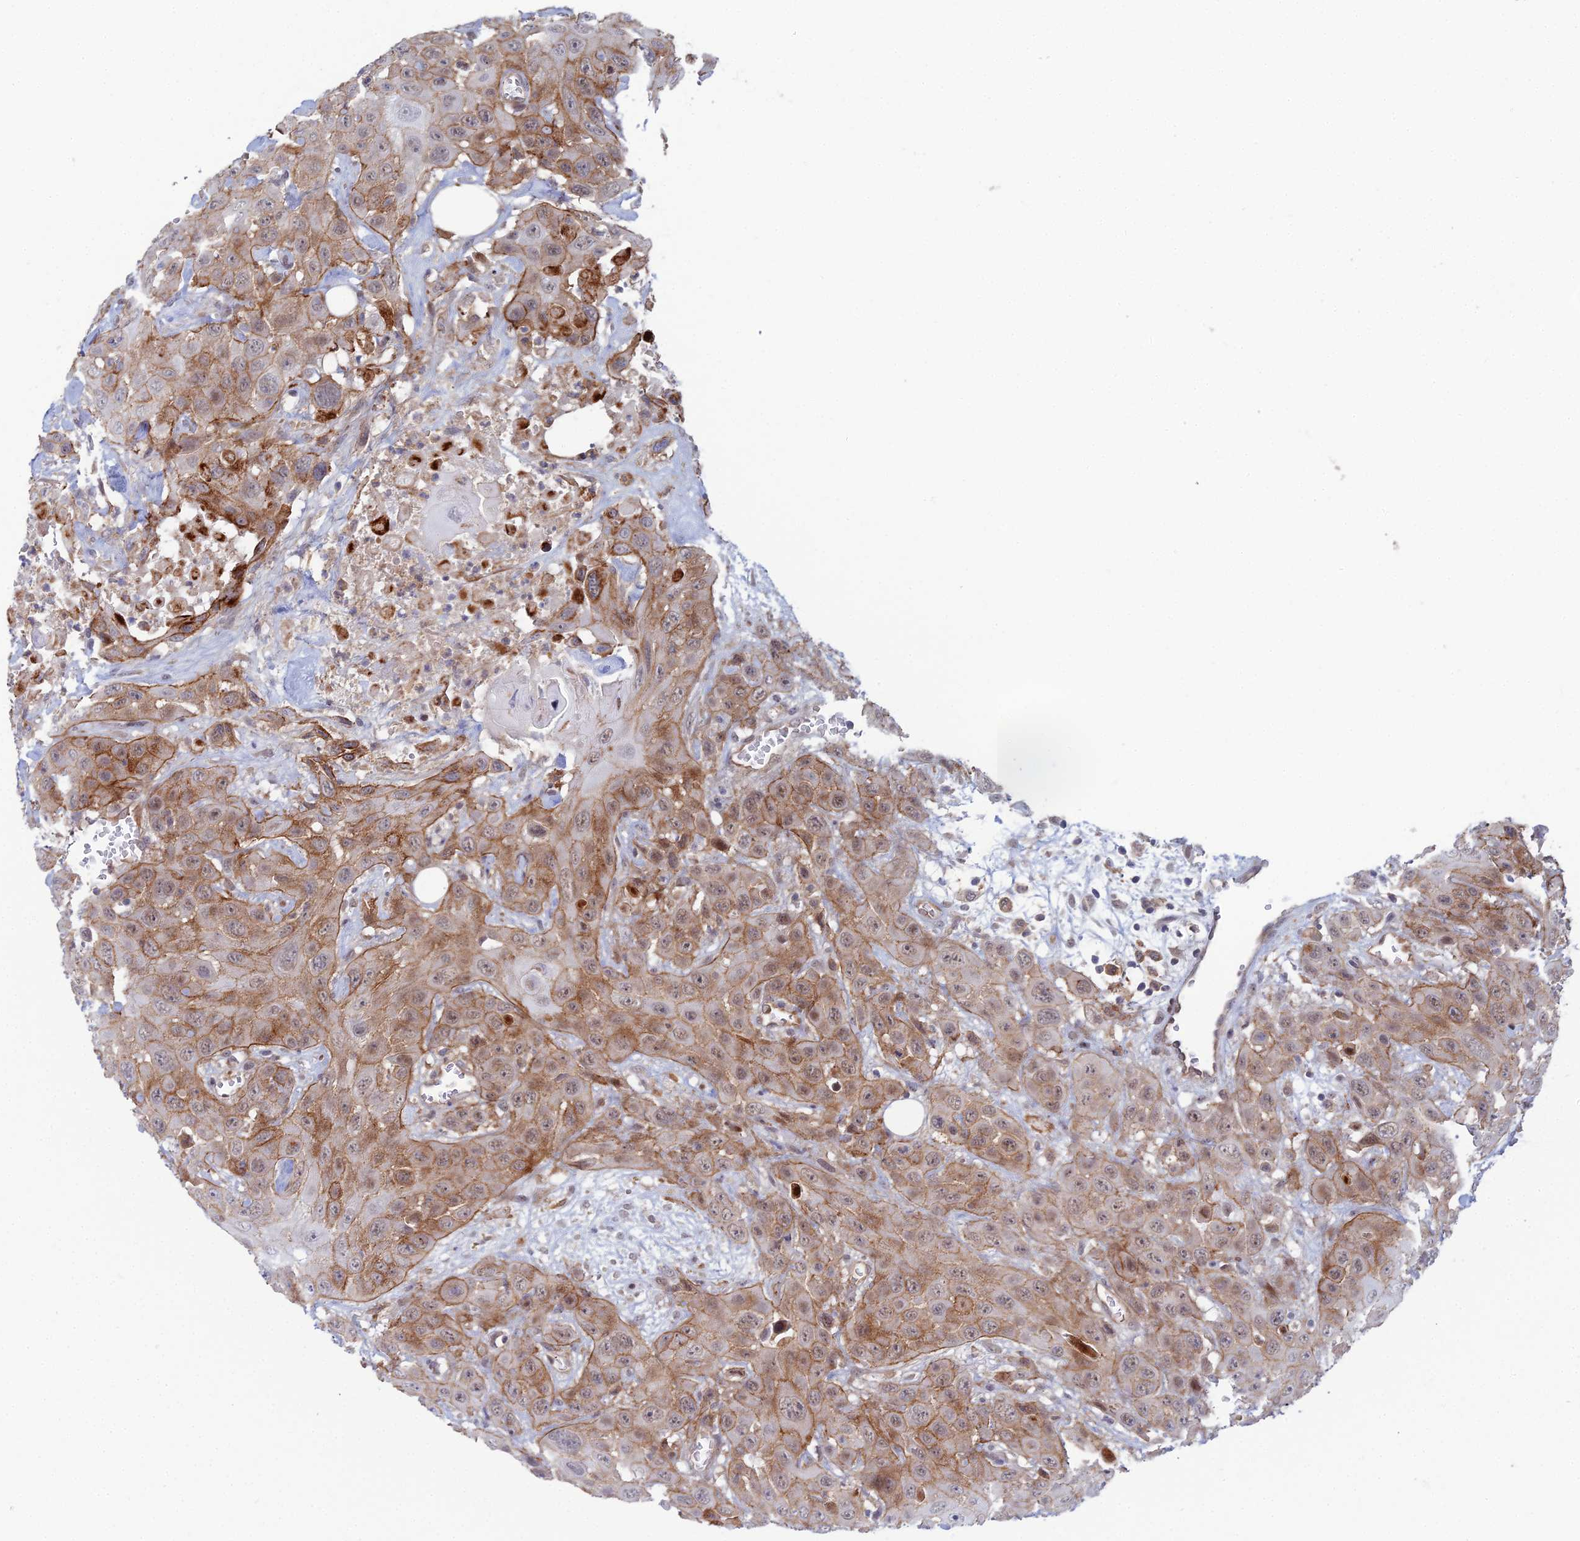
{"staining": {"intensity": "moderate", "quantity": ">75%", "location": "cytoplasmic/membranous"}, "tissue": "head and neck cancer", "cell_type": "Tumor cells", "image_type": "cancer", "snomed": [{"axis": "morphology", "description": "Squamous cell carcinoma, NOS"}, {"axis": "topography", "description": "Head-Neck"}], "caption": "Protein expression analysis of human head and neck squamous cell carcinoma reveals moderate cytoplasmic/membranous staining in about >75% of tumor cells. (Brightfield microscopy of DAB IHC at high magnification).", "gene": "ABHD1", "patient": {"sex": "male", "age": 81}}